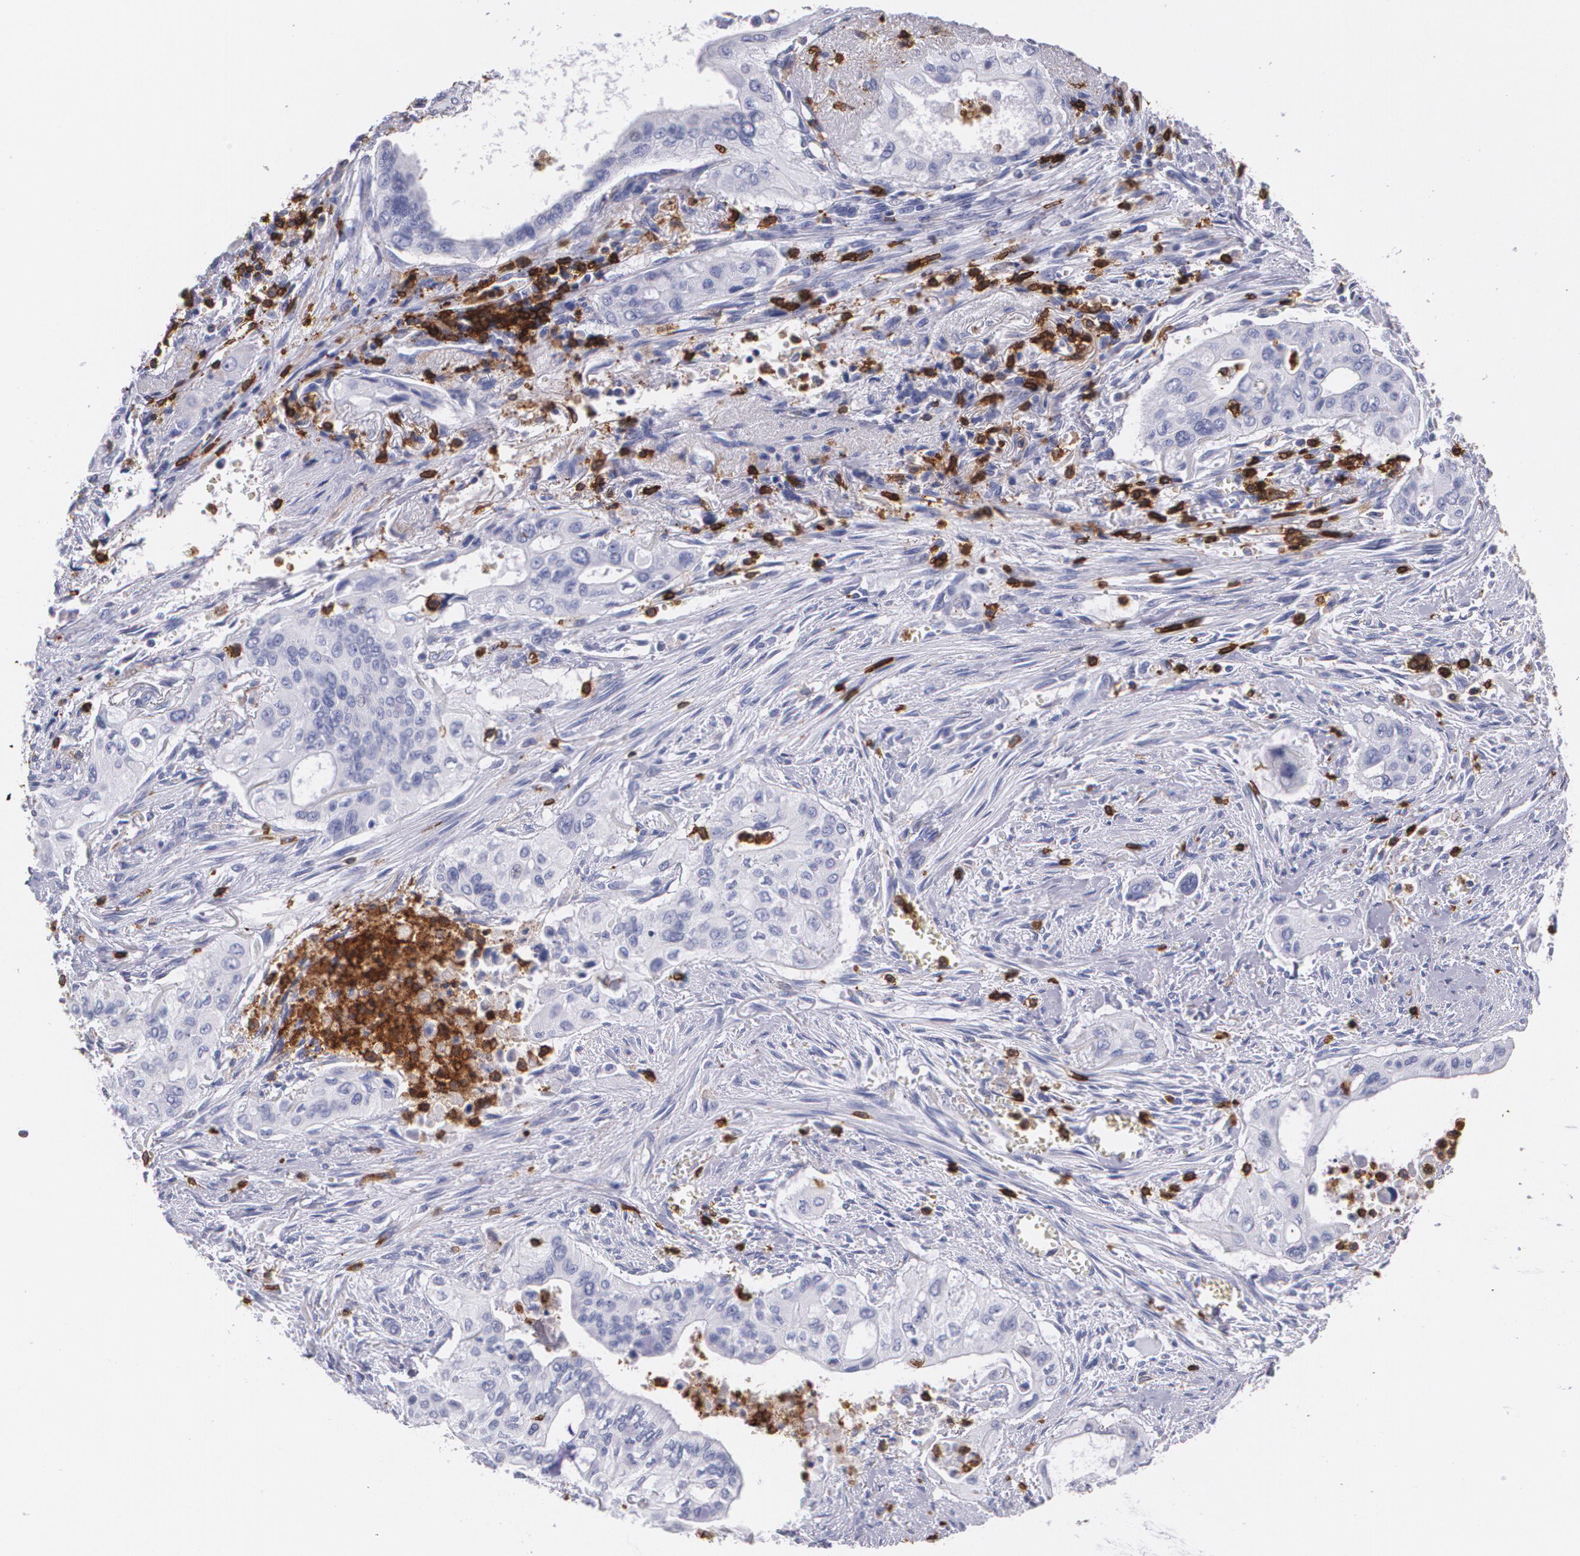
{"staining": {"intensity": "negative", "quantity": "none", "location": "none"}, "tissue": "pancreatic cancer", "cell_type": "Tumor cells", "image_type": "cancer", "snomed": [{"axis": "morphology", "description": "Adenocarcinoma, NOS"}, {"axis": "topography", "description": "Pancreas"}], "caption": "Pancreatic cancer was stained to show a protein in brown. There is no significant positivity in tumor cells.", "gene": "PTPRC", "patient": {"sex": "male", "age": 77}}